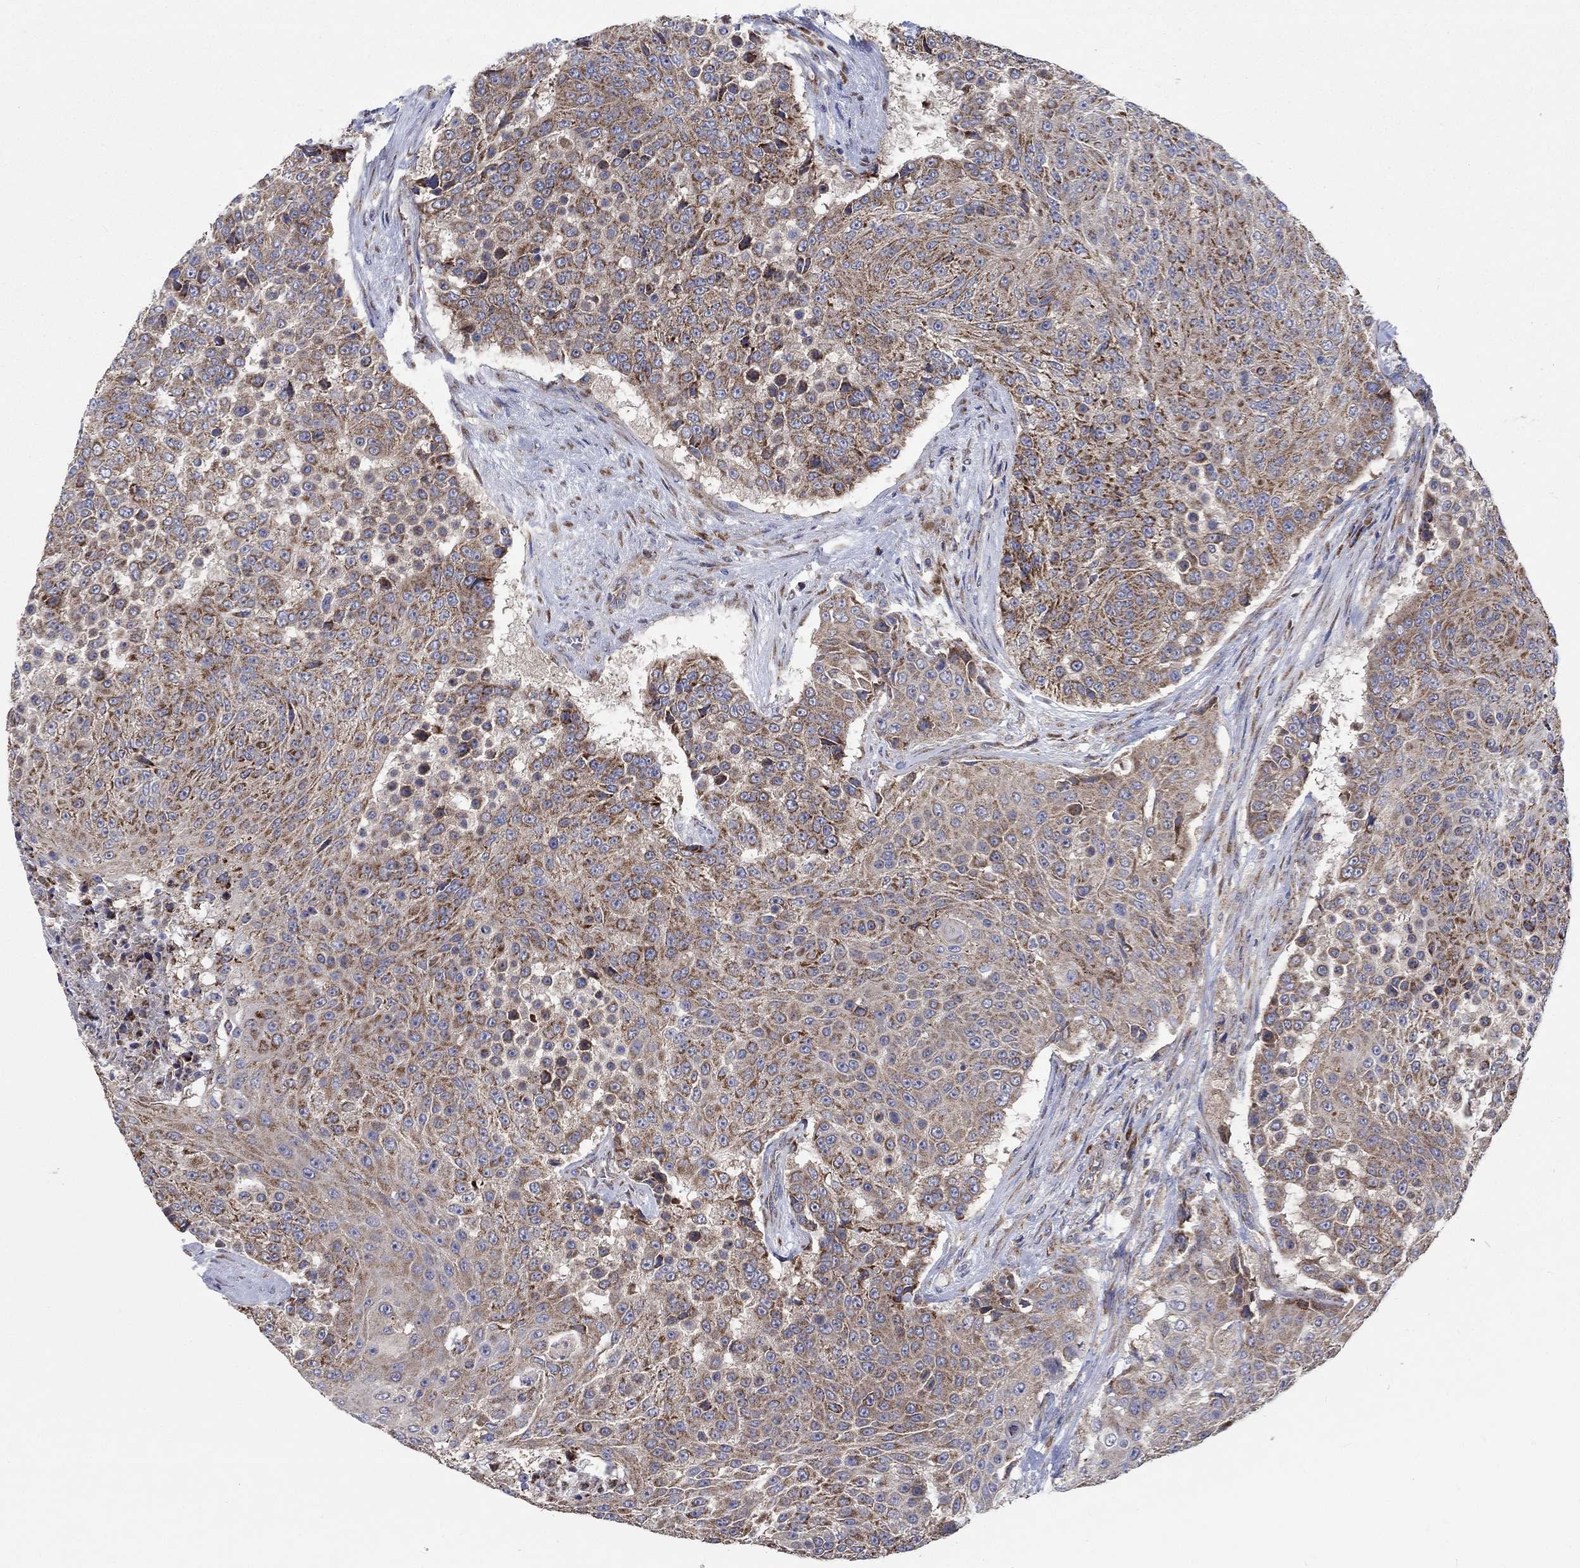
{"staining": {"intensity": "moderate", "quantity": "25%-75%", "location": "cytoplasmic/membranous"}, "tissue": "urothelial cancer", "cell_type": "Tumor cells", "image_type": "cancer", "snomed": [{"axis": "morphology", "description": "Urothelial carcinoma, High grade"}, {"axis": "topography", "description": "Urinary bladder"}], "caption": "A brown stain labels moderate cytoplasmic/membranous staining of a protein in human high-grade urothelial carcinoma tumor cells. (DAB (3,3'-diaminobenzidine) = brown stain, brightfield microscopy at high magnification).", "gene": "RPLP0", "patient": {"sex": "female", "age": 63}}